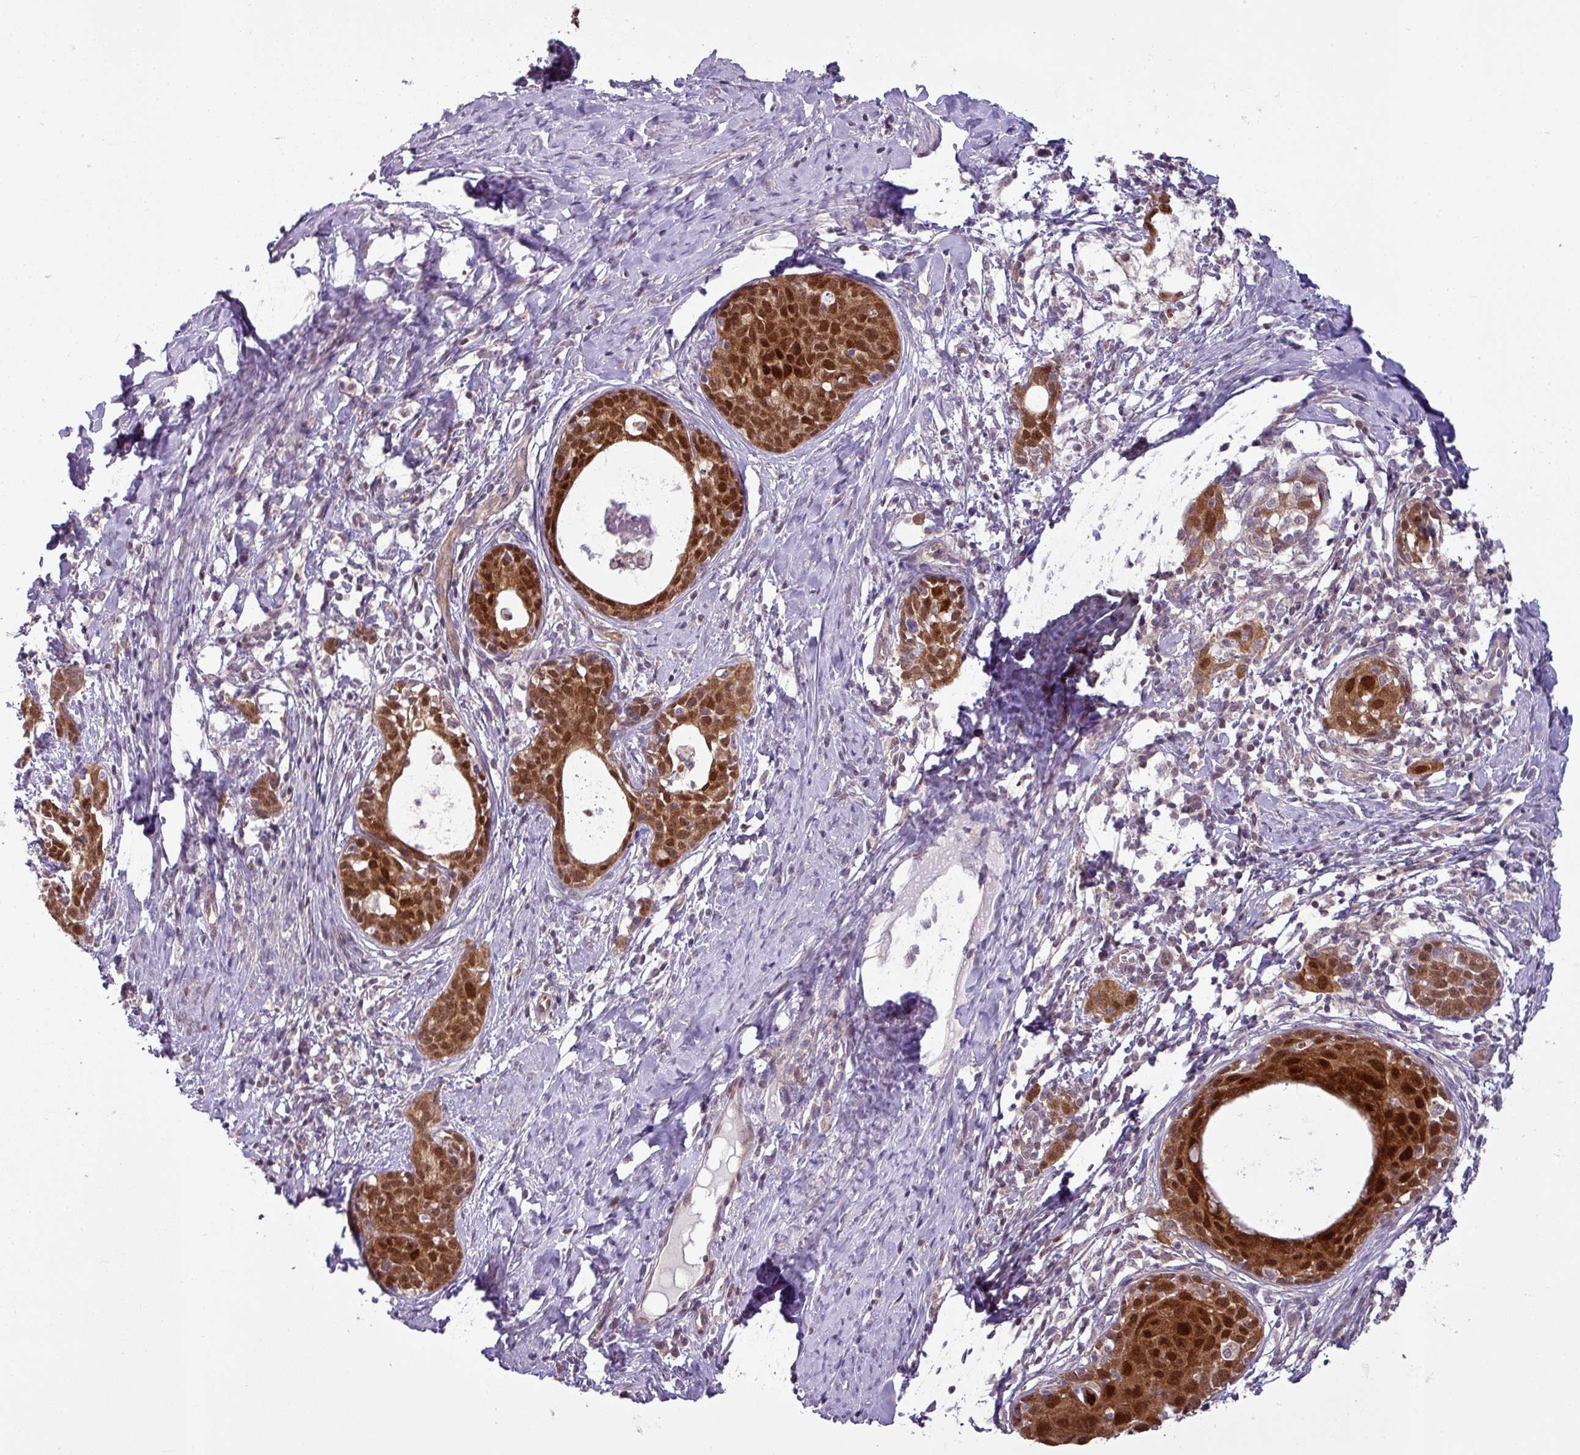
{"staining": {"intensity": "strong", "quantity": ">75%", "location": "cytoplasmic/membranous,nuclear"}, "tissue": "cervical cancer", "cell_type": "Tumor cells", "image_type": "cancer", "snomed": [{"axis": "morphology", "description": "Squamous cell carcinoma, NOS"}, {"axis": "topography", "description": "Cervix"}], "caption": "IHC of cervical cancer reveals high levels of strong cytoplasmic/membranous and nuclear staining in about >75% of tumor cells.", "gene": "TTLL12", "patient": {"sex": "female", "age": 52}}